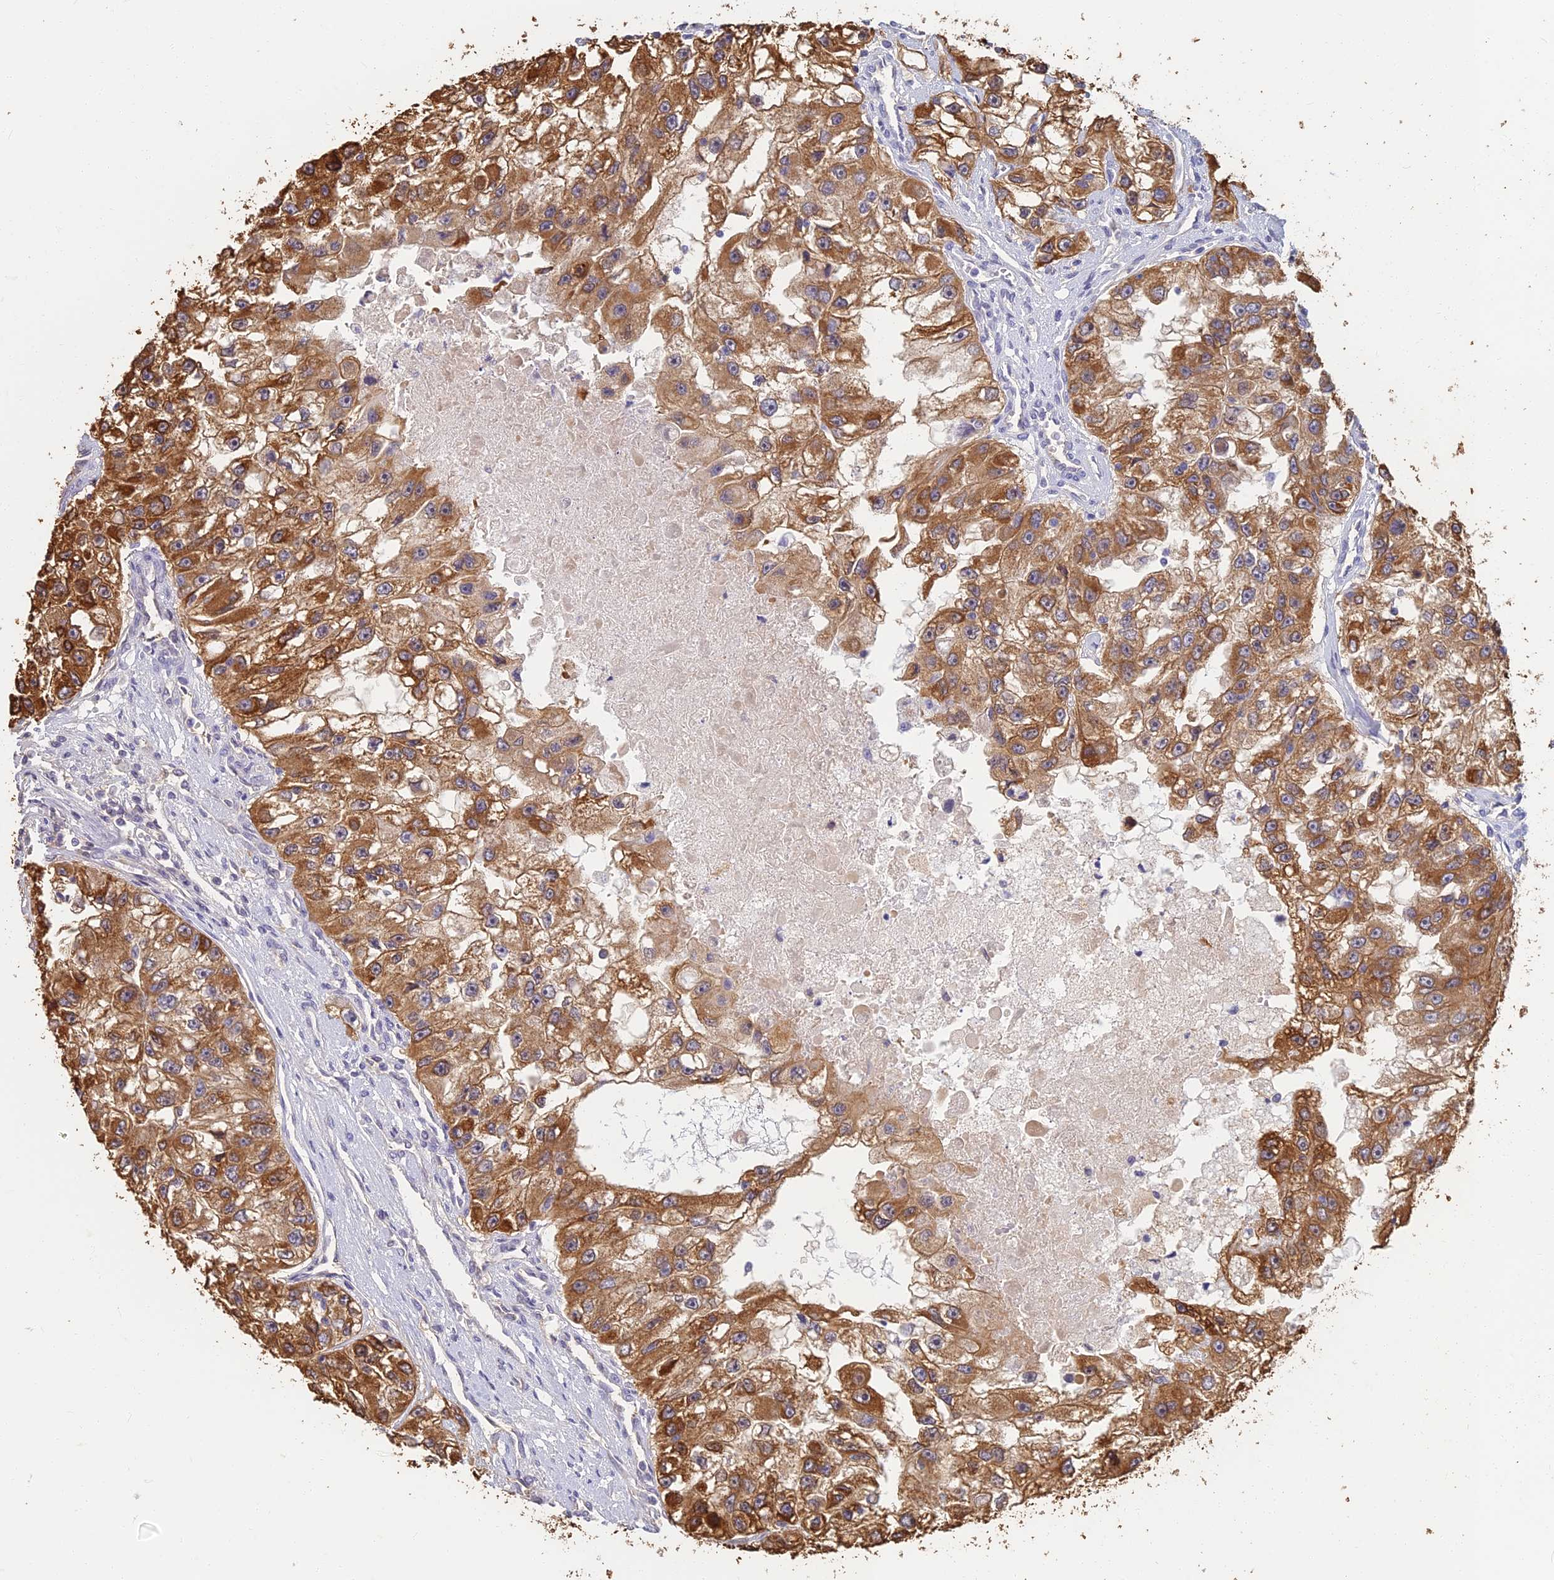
{"staining": {"intensity": "strong", "quantity": ">75%", "location": "cytoplasmic/membranous"}, "tissue": "renal cancer", "cell_type": "Tumor cells", "image_type": "cancer", "snomed": [{"axis": "morphology", "description": "Adenocarcinoma, NOS"}, {"axis": "topography", "description": "Kidney"}], "caption": "An image of human renal adenocarcinoma stained for a protein reveals strong cytoplasmic/membranous brown staining in tumor cells.", "gene": "LRRN3", "patient": {"sex": "male", "age": 63}}